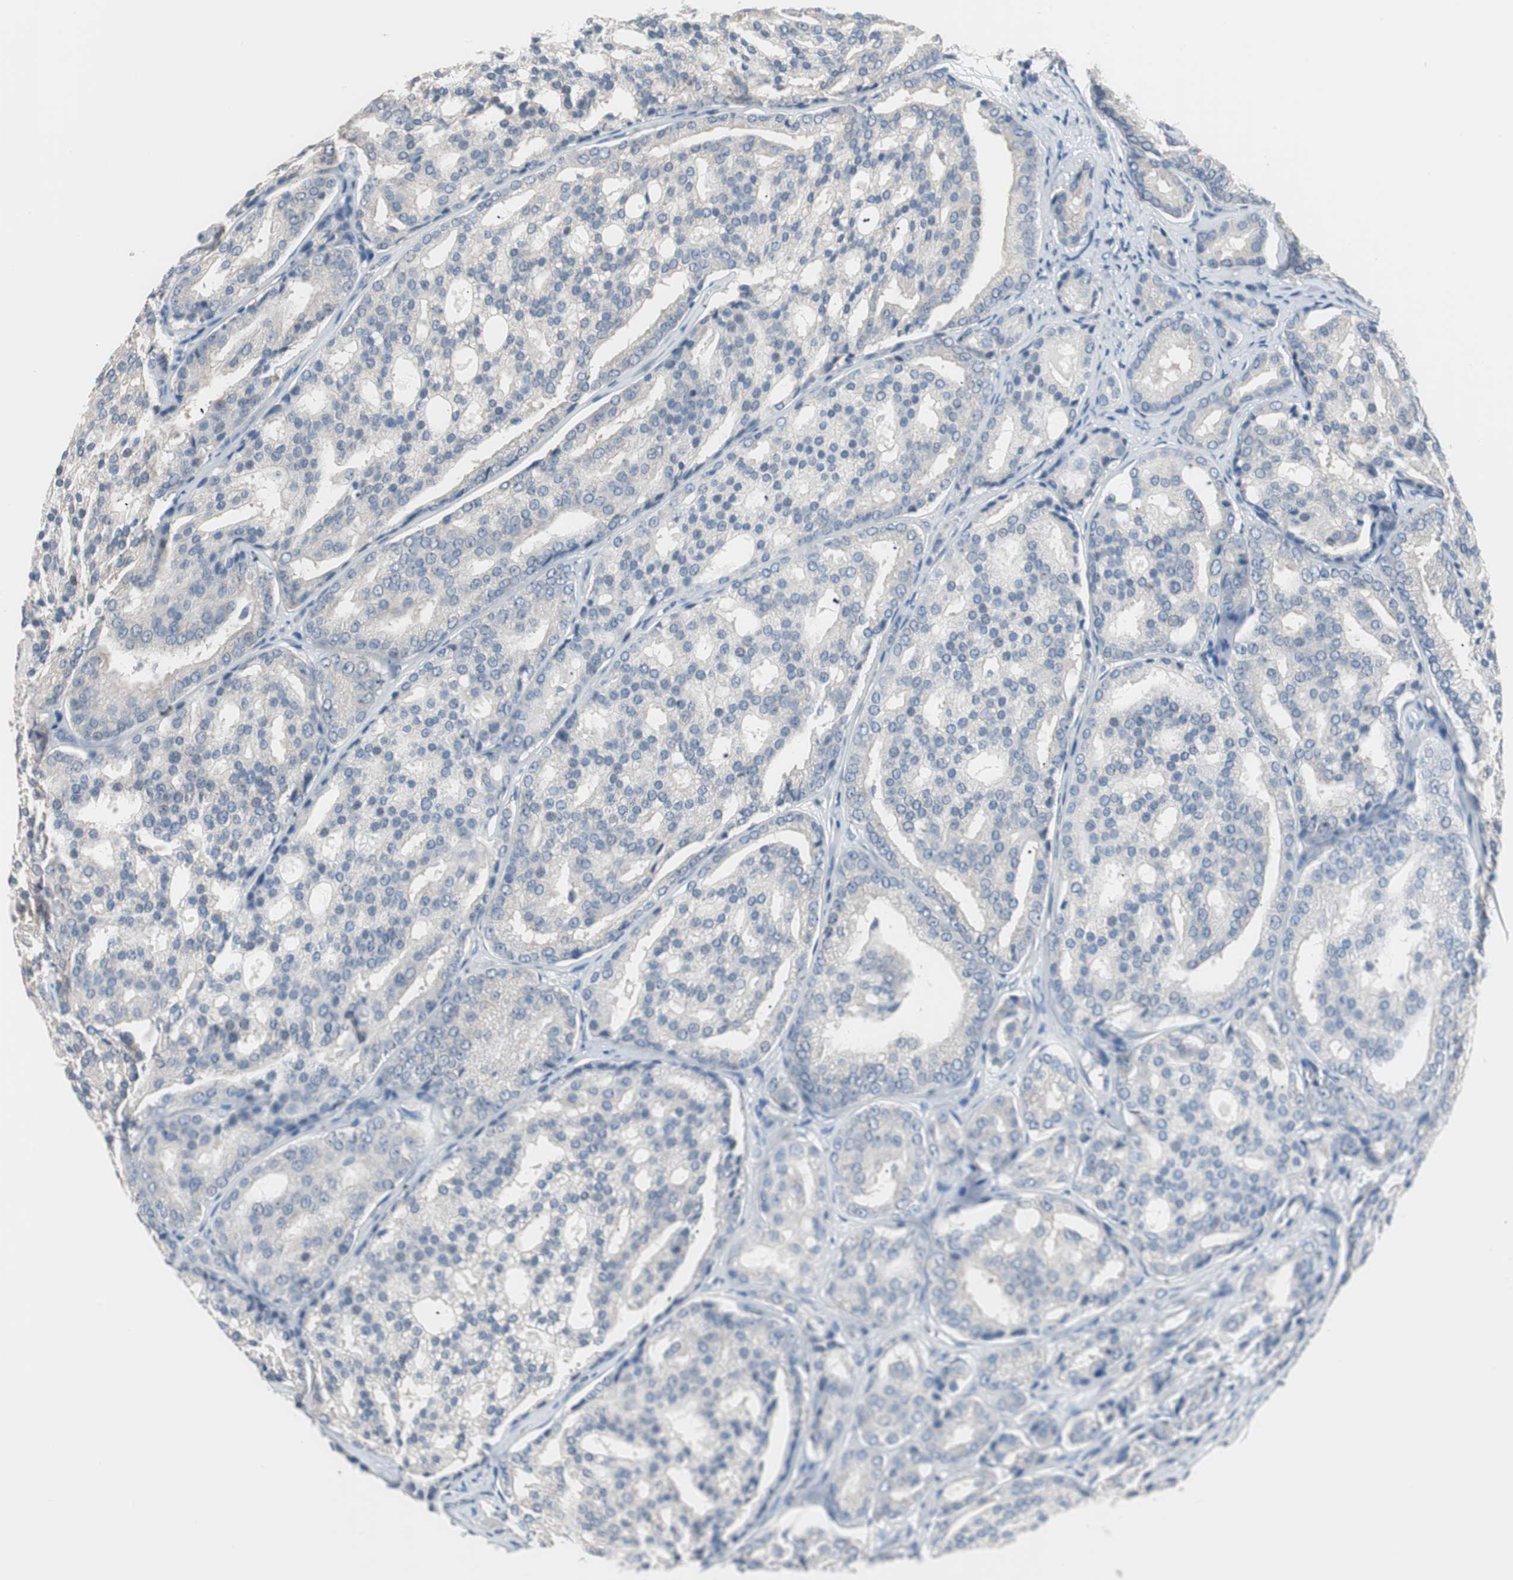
{"staining": {"intensity": "negative", "quantity": "none", "location": "none"}, "tissue": "prostate cancer", "cell_type": "Tumor cells", "image_type": "cancer", "snomed": [{"axis": "morphology", "description": "Adenocarcinoma, High grade"}, {"axis": "topography", "description": "Prostate"}], "caption": "DAB (3,3'-diaminobenzidine) immunohistochemical staining of prostate adenocarcinoma (high-grade) shows no significant staining in tumor cells. (Brightfield microscopy of DAB (3,3'-diaminobenzidine) IHC at high magnification).", "gene": "VIL1", "patient": {"sex": "male", "age": 64}}